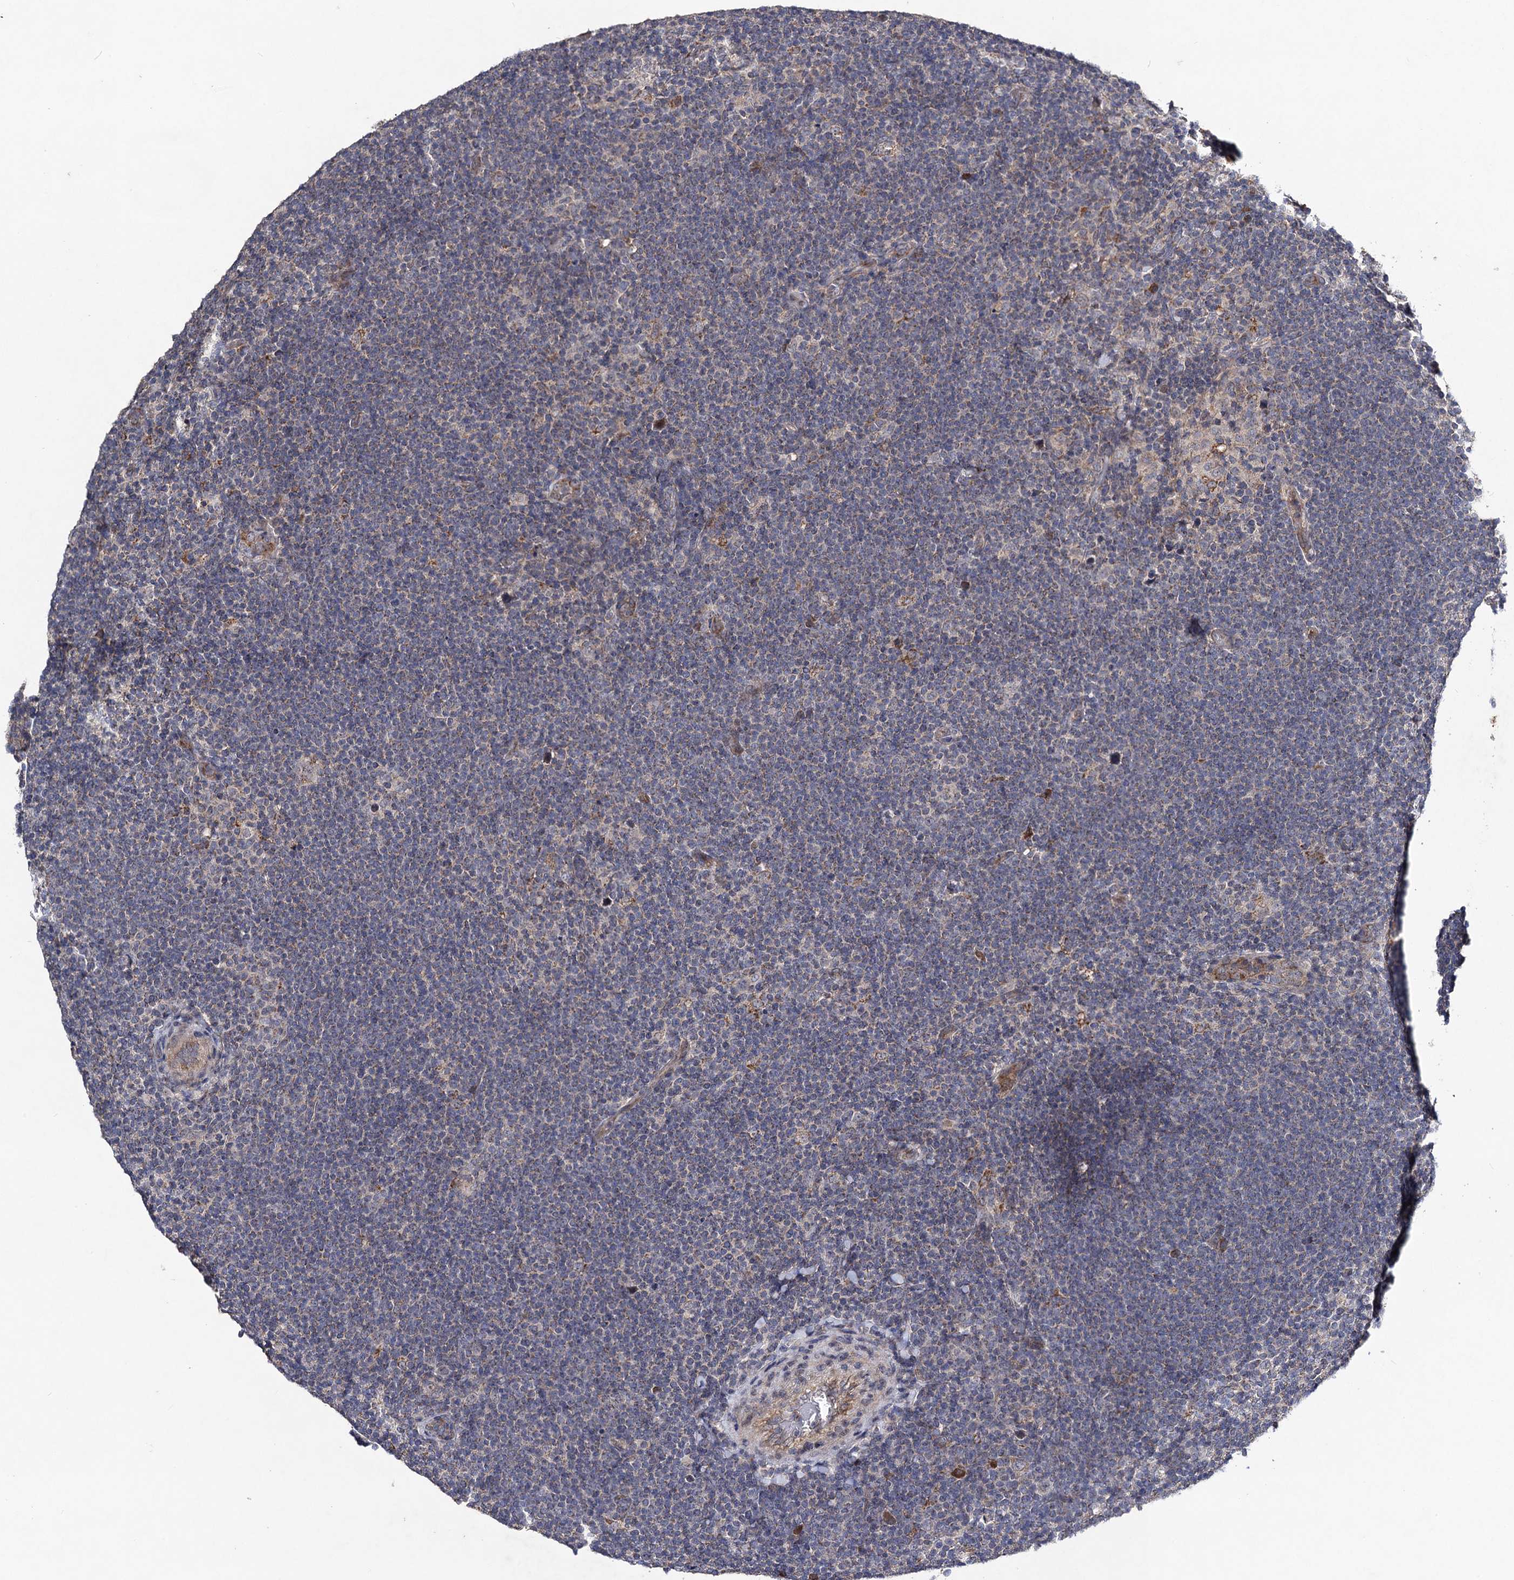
{"staining": {"intensity": "negative", "quantity": "none", "location": "none"}, "tissue": "lymphoma", "cell_type": "Tumor cells", "image_type": "cancer", "snomed": [{"axis": "morphology", "description": "Hodgkin's disease, NOS"}, {"axis": "topography", "description": "Lymph node"}], "caption": "A high-resolution image shows immunohistochemistry staining of lymphoma, which demonstrates no significant positivity in tumor cells.", "gene": "VPS37D", "patient": {"sex": "female", "age": 57}}